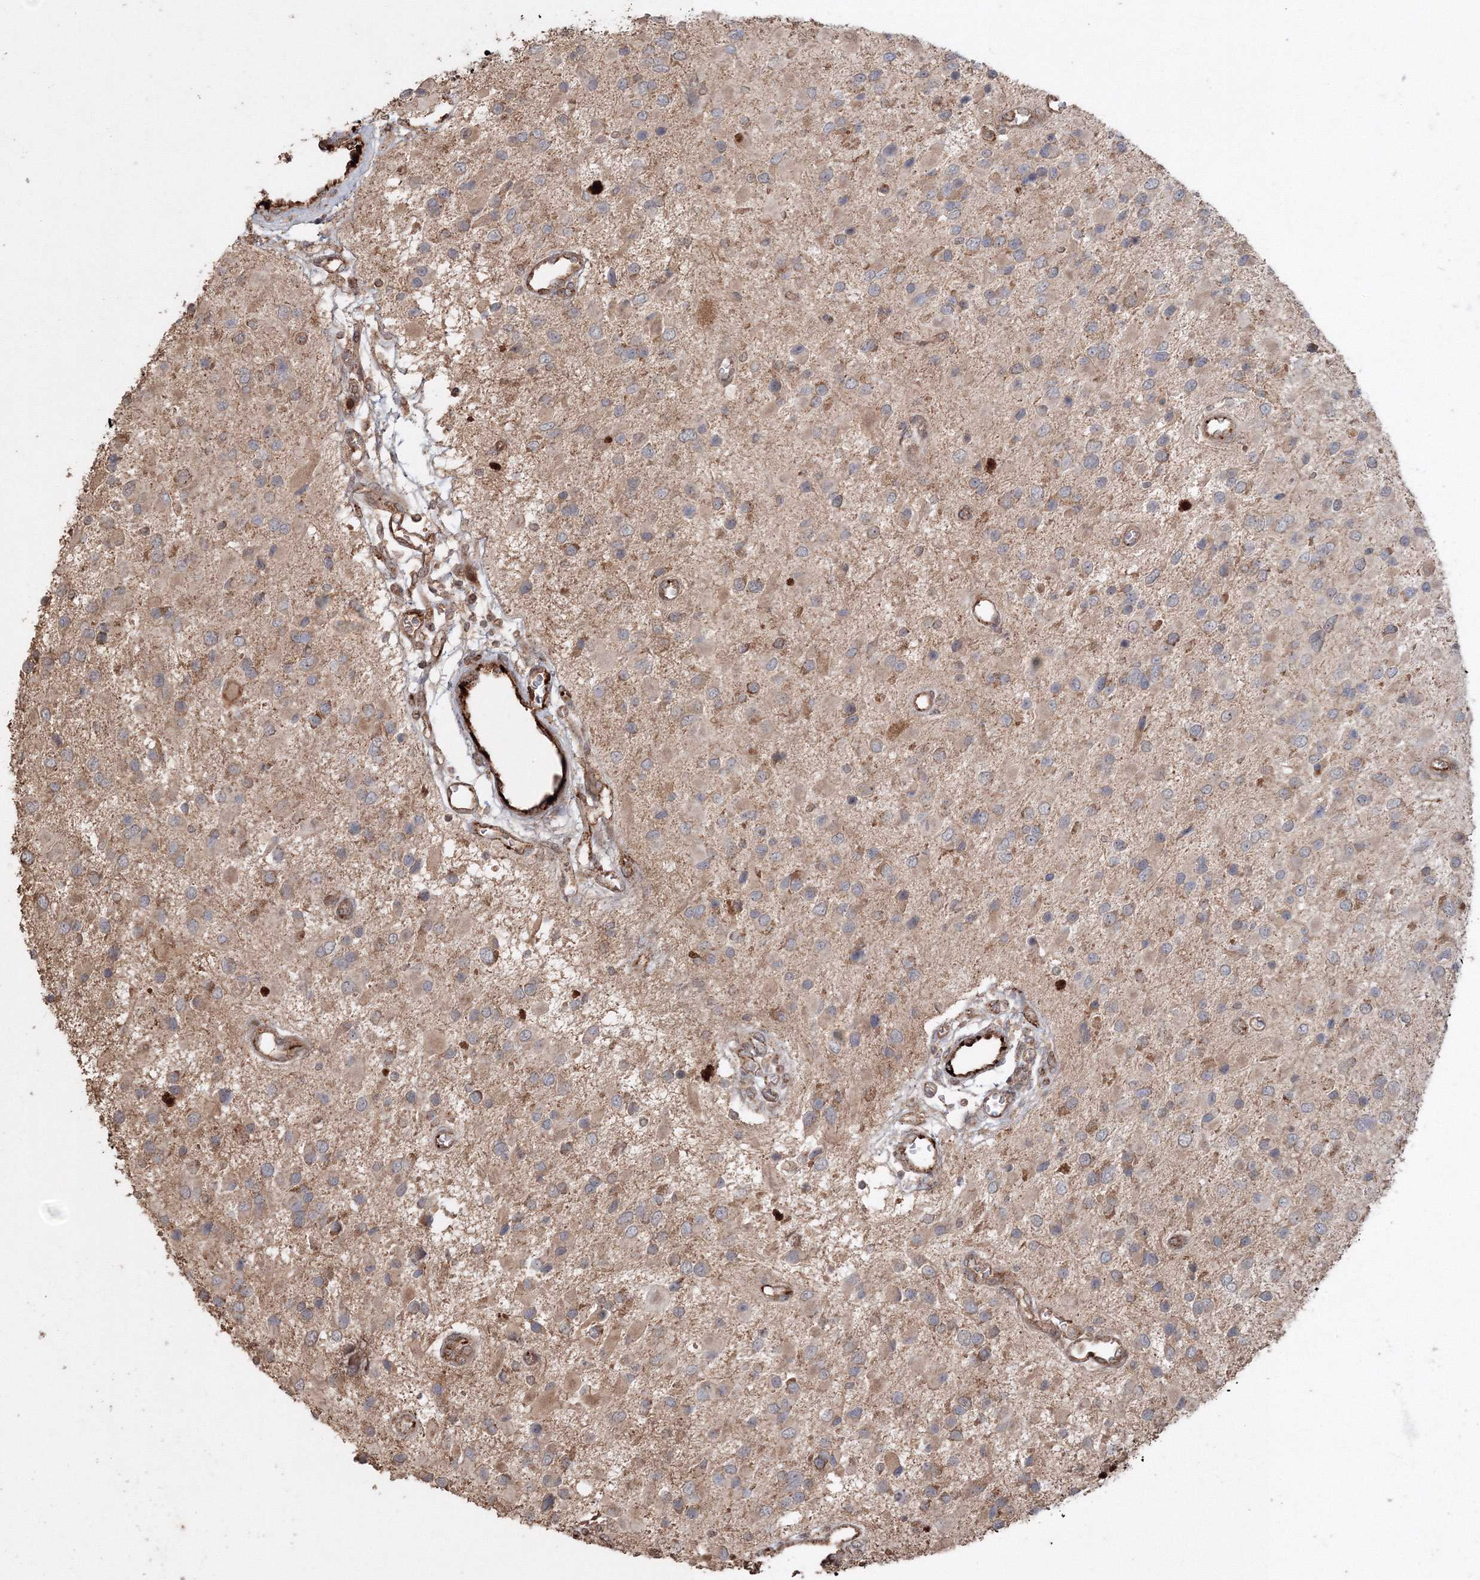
{"staining": {"intensity": "weak", "quantity": "<25%", "location": "cytoplasmic/membranous"}, "tissue": "glioma", "cell_type": "Tumor cells", "image_type": "cancer", "snomed": [{"axis": "morphology", "description": "Glioma, malignant, High grade"}, {"axis": "topography", "description": "Brain"}], "caption": "This photomicrograph is of glioma stained with immunohistochemistry to label a protein in brown with the nuclei are counter-stained blue. There is no expression in tumor cells.", "gene": "ANAPC16", "patient": {"sex": "male", "age": 53}}